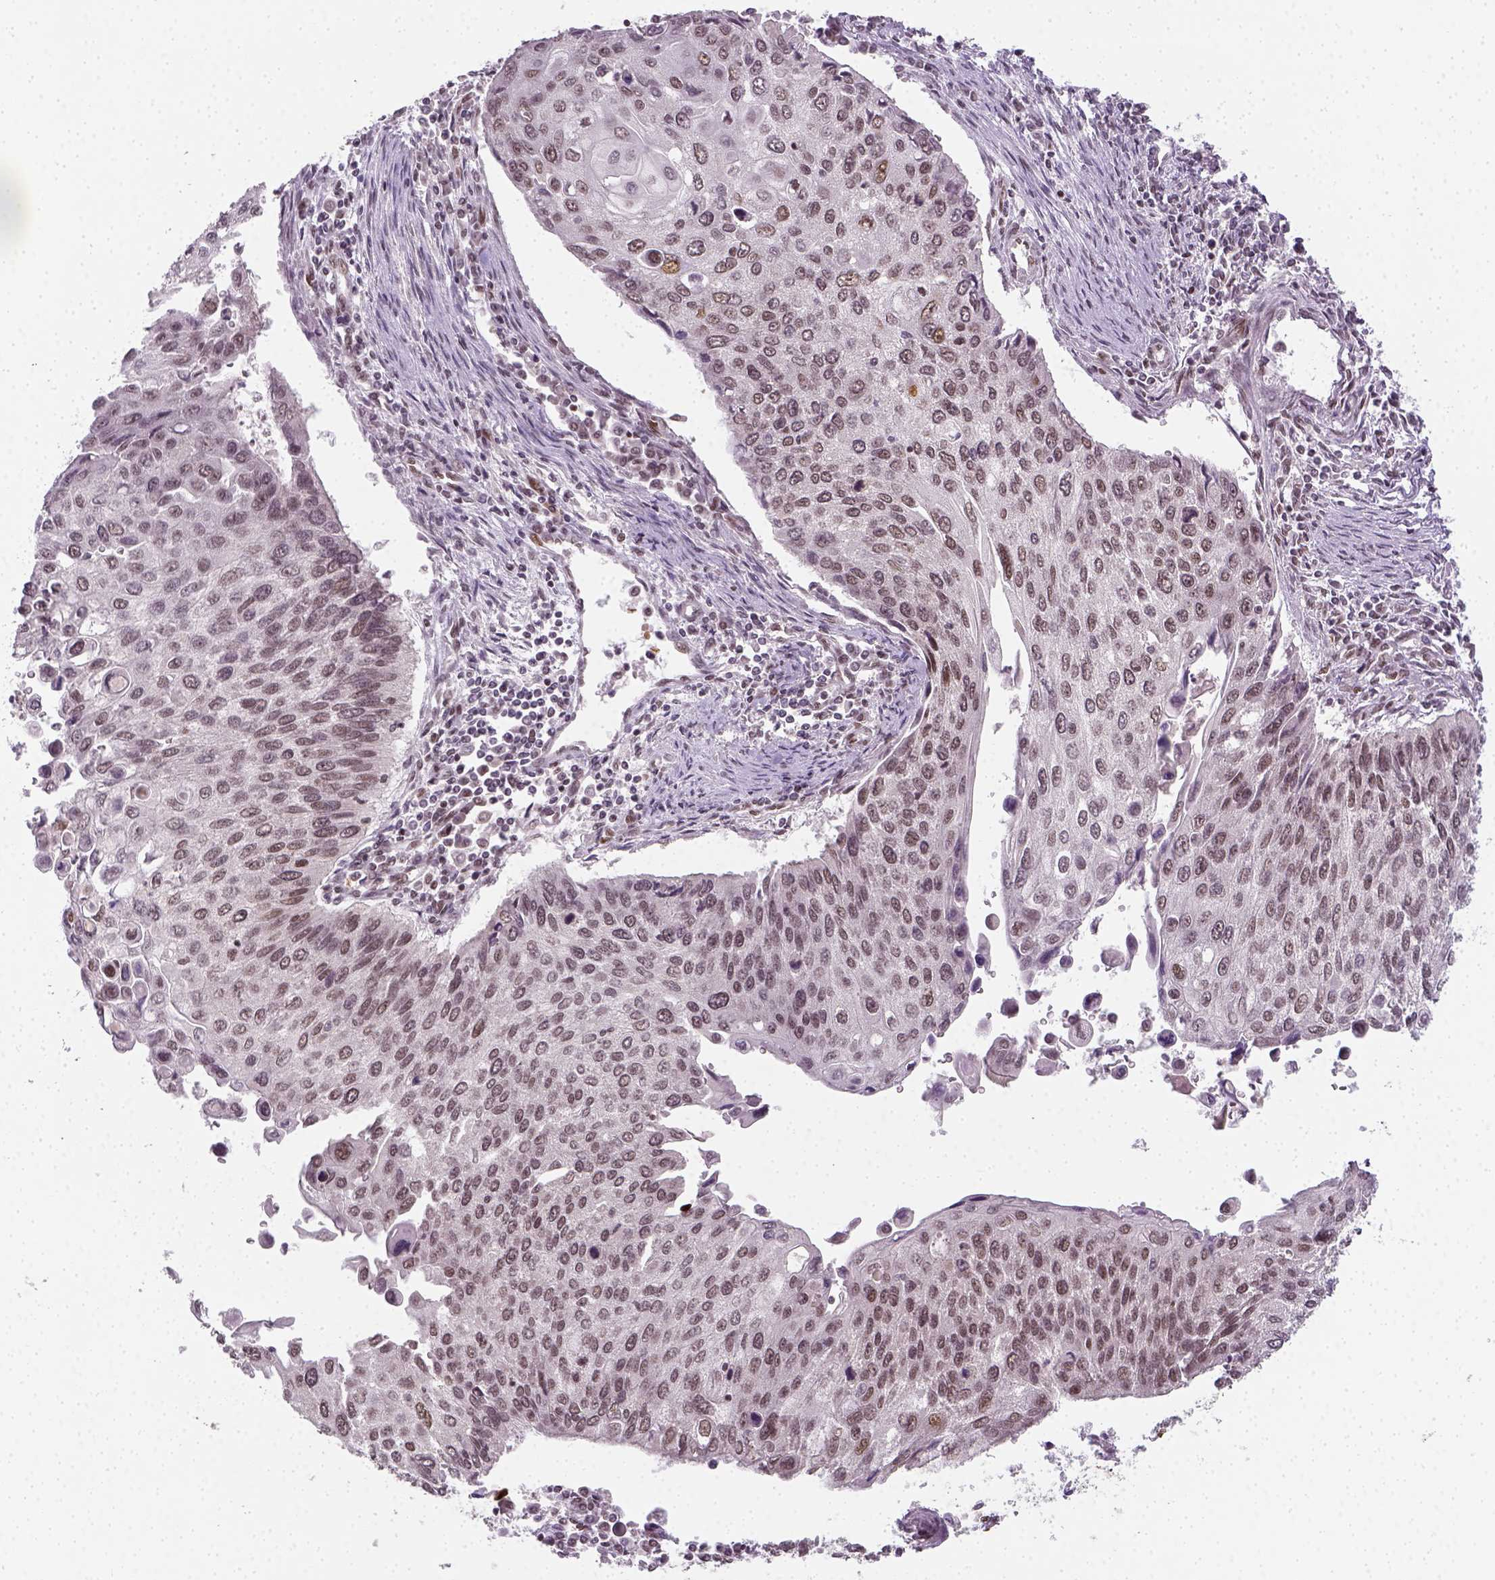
{"staining": {"intensity": "weak", "quantity": ">75%", "location": "nuclear"}, "tissue": "lung cancer", "cell_type": "Tumor cells", "image_type": "cancer", "snomed": [{"axis": "morphology", "description": "Squamous cell carcinoma, NOS"}, {"axis": "morphology", "description": "Squamous cell carcinoma, metastatic, NOS"}, {"axis": "topography", "description": "Lung"}], "caption": "There is low levels of weak nuclear positivity in tumor cells of lung cancer (metastatic squamous cell carcinoma), as demonstrated by immunohistochemical staining (brown color).", "gene": "FANCE", "patient": {"sex": "male", "age": 63}}